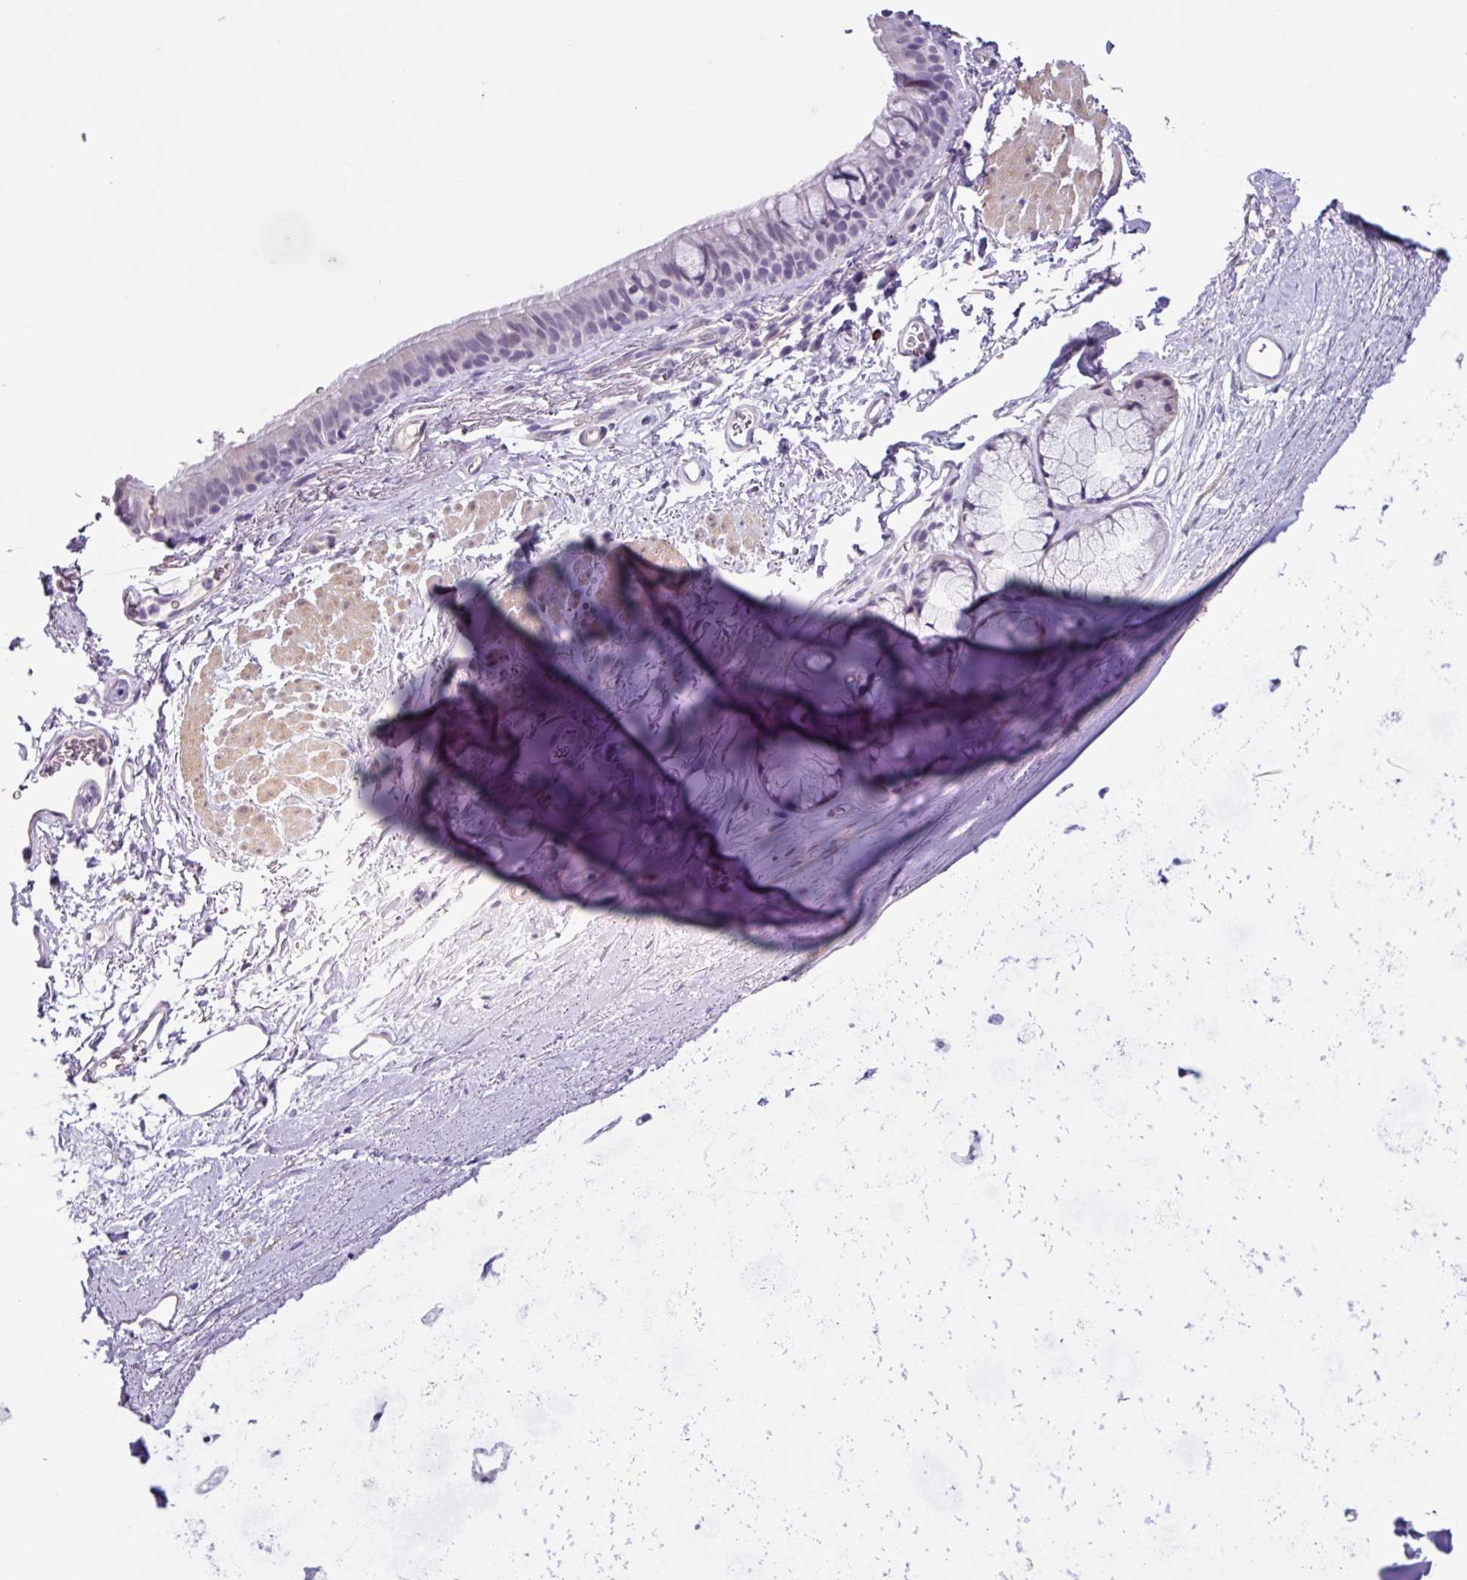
{"staining": {"intensity": "negative", "quantity": "none", "location": "none"}, "tissue": "adipose tissue", "cell_type": "Adipocytes", "image_type": "normal", "snomed": [{"axis": "morphology", "description": "Normal tissue, NOS"}, {"axis": "topography", "description": "Lymph node"}, {"axis": "topography", "description": "Cartilage tissue"}, {"axis": "topography", "description": "Bronchus"}], "caption": "IHC of normal human adipose tissue shows no positivity in adipocytes.", "gene": "OTX1", "patient": {"sex": "female", "age": 70}}